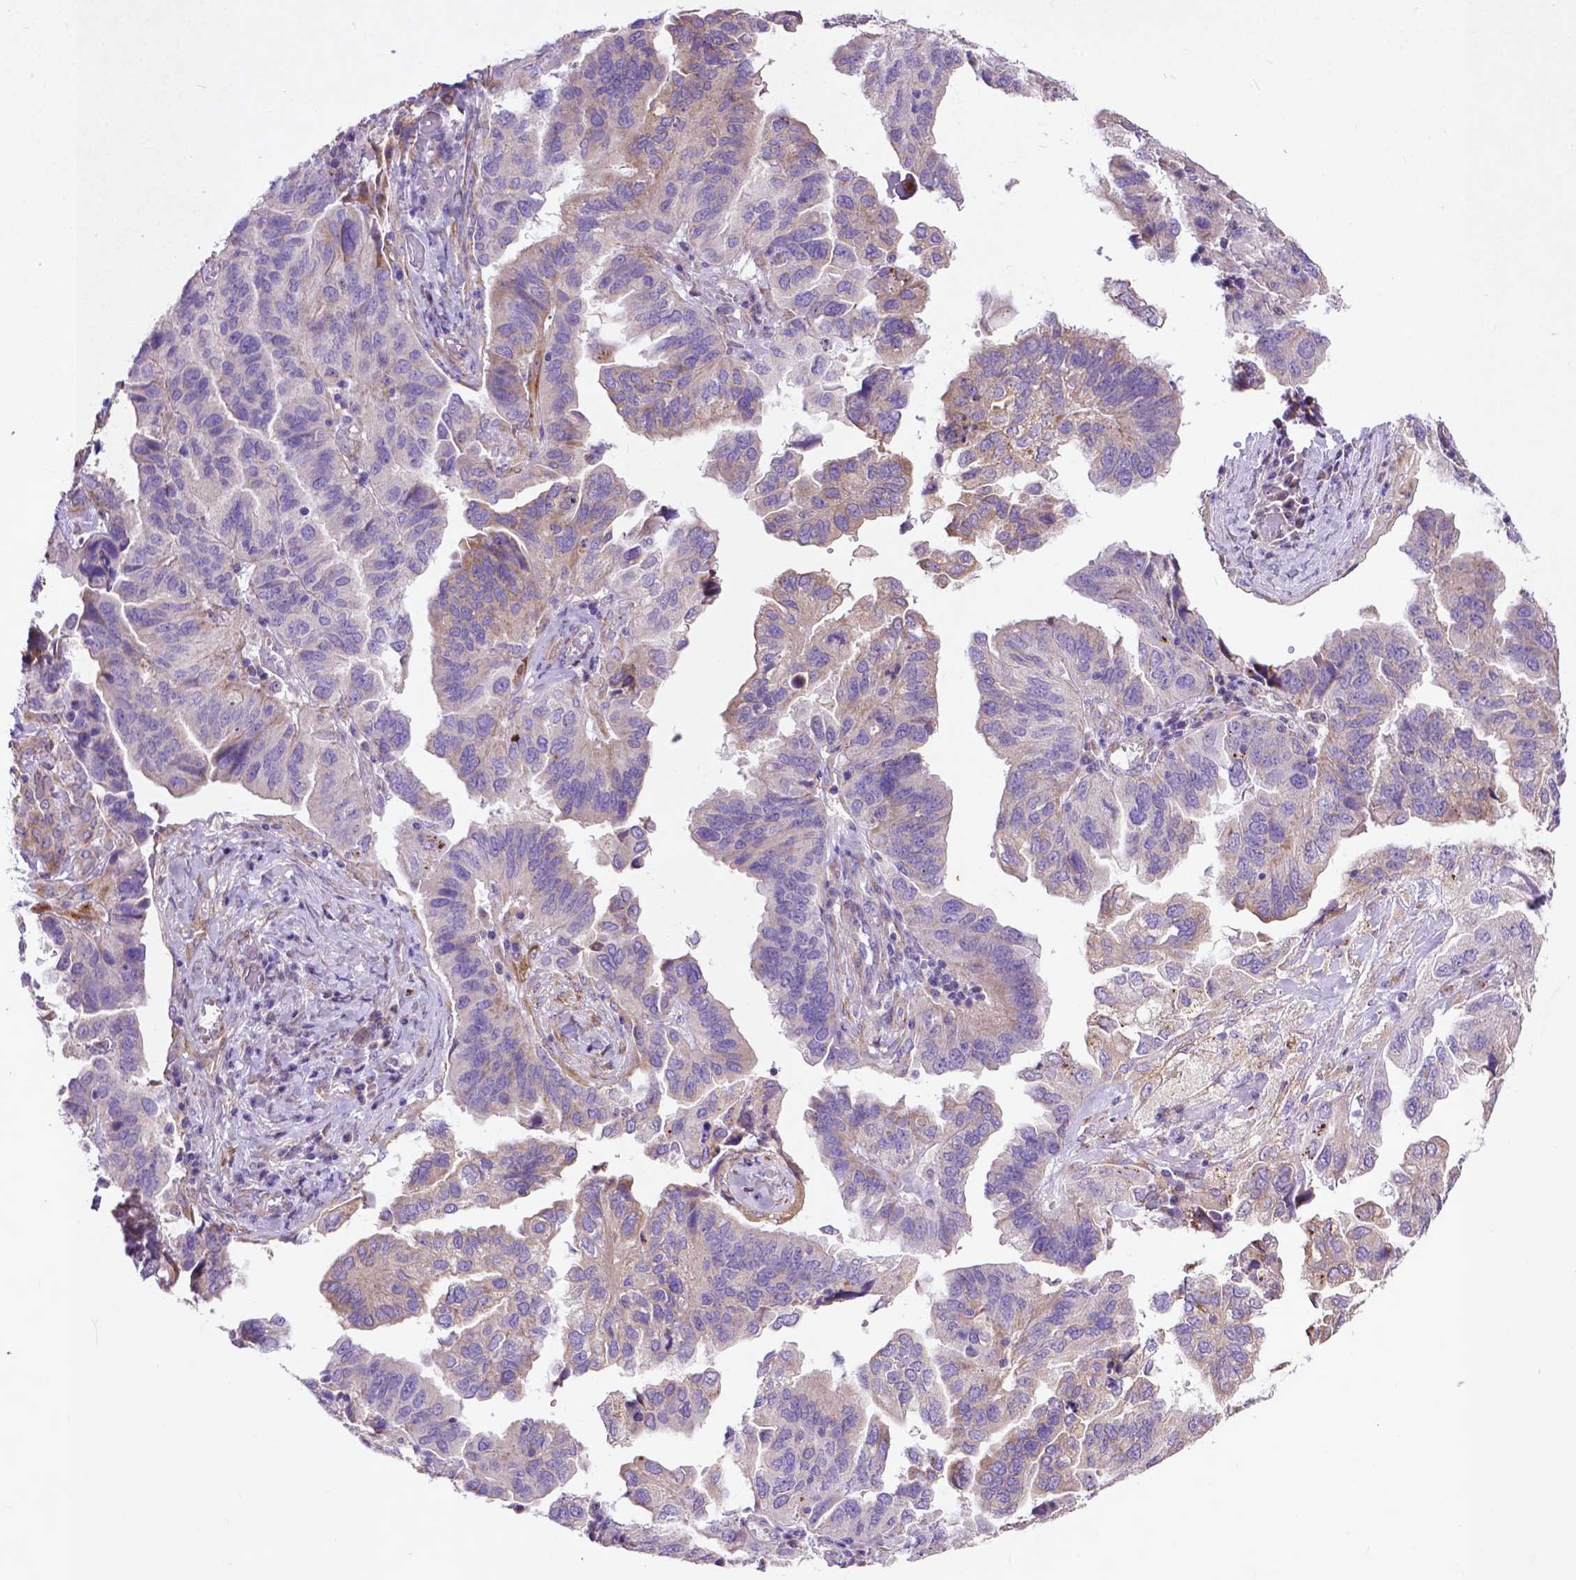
{"staining": {"intensity": "weak", "quantity": "<25%", "location": "cytoplasmic/membranous"}, "tissue": "ovarian cancer", "cell_type": "Tumor cells", "image_type": "cancer", "snomed": [{"axis": "morphology", "description": "Cystadenocarcinoma, serous, NOS"}, {"axis": "topography", "description": "Ovary"}], "caption": "Immunohistochemical staining of ovarian cancer reveals no significant expression in tumor cells.", "gene": "THEGL", "patient": {"sex": "female", "age": 79}}